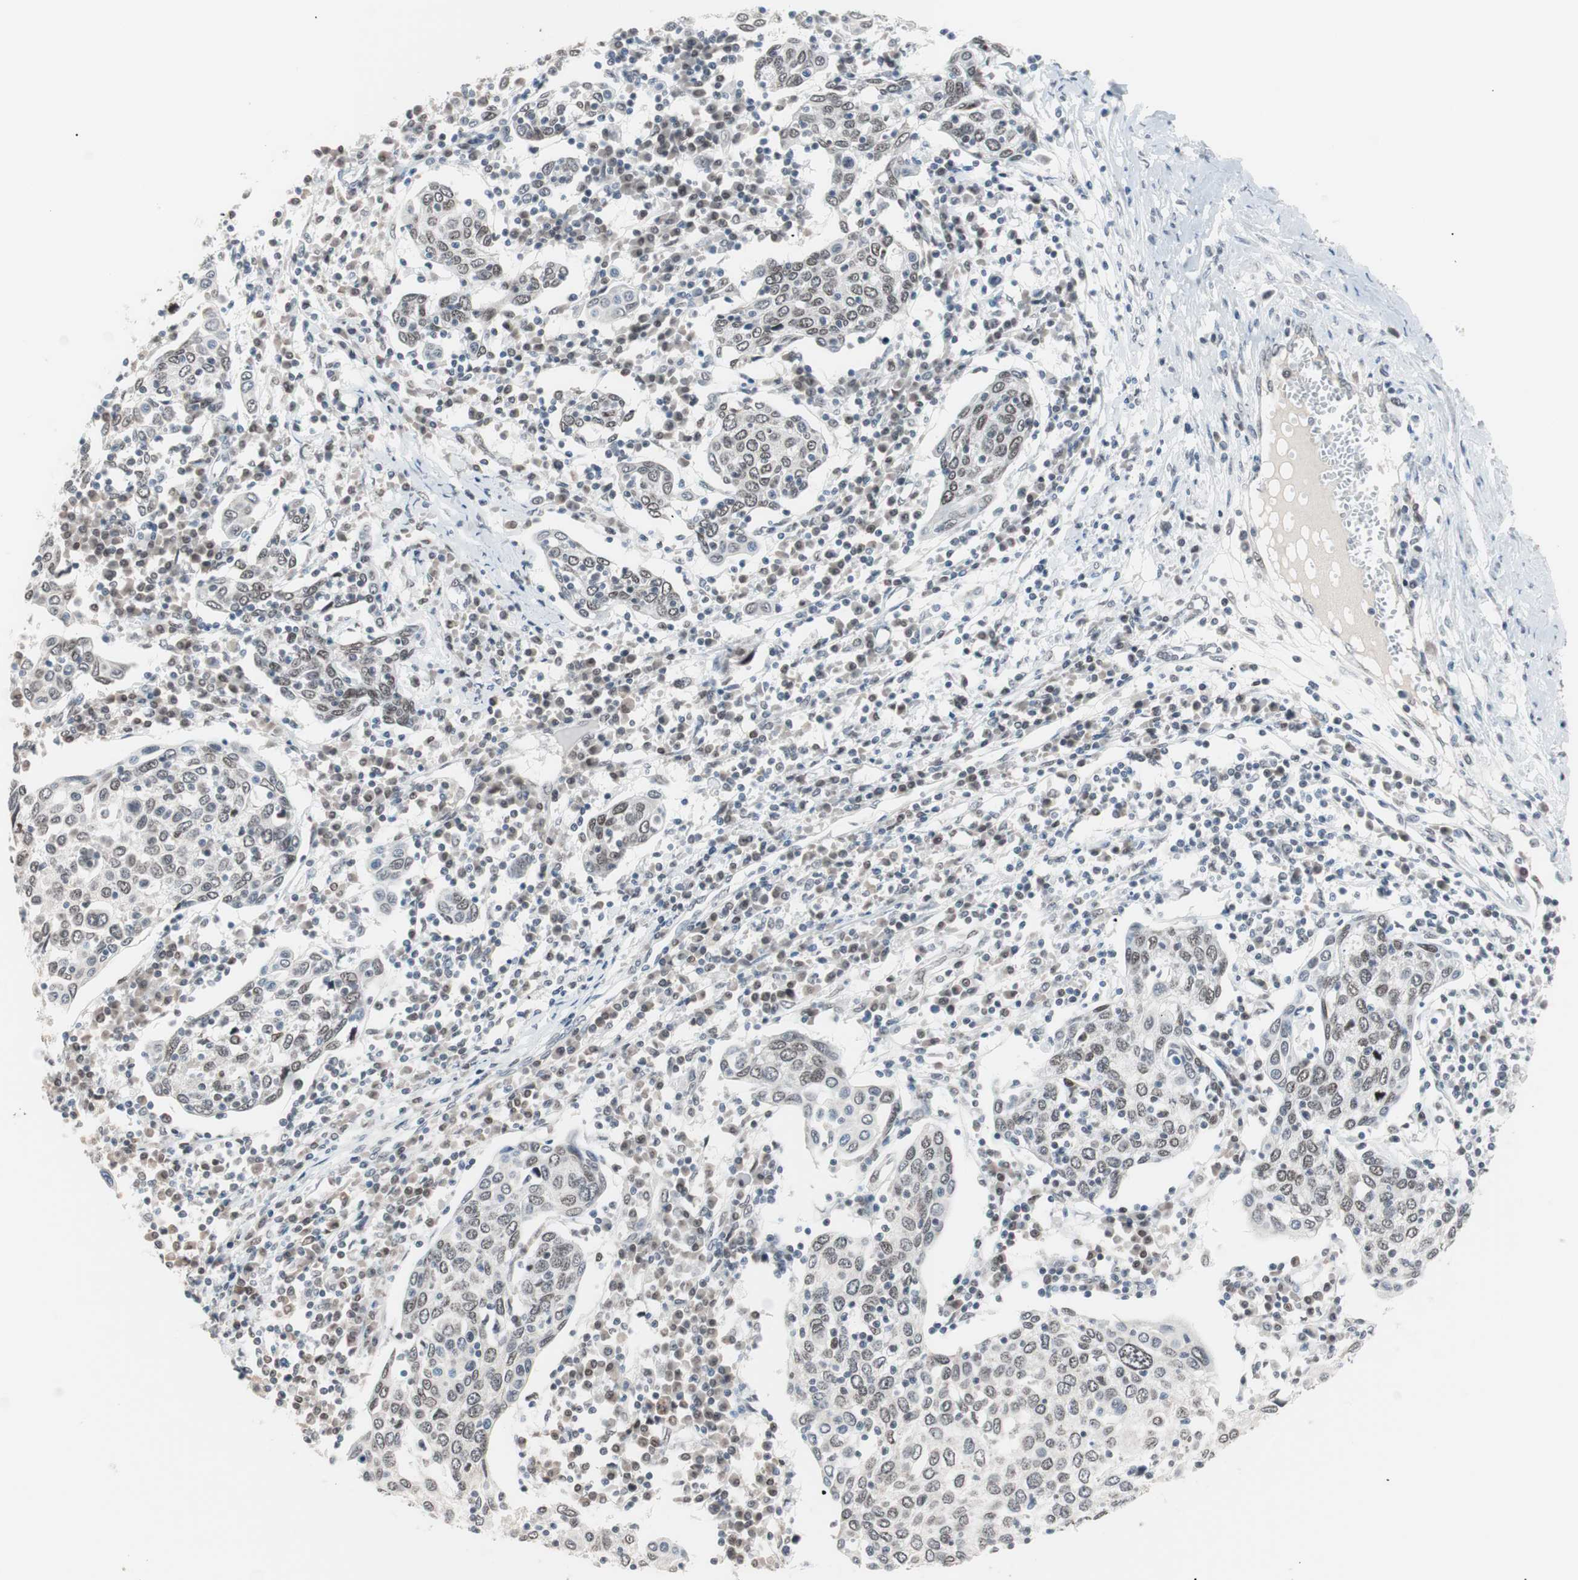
{"staining": {"intensity": "negative", "quantity": "none", "location": "none"}, "tissue": "cervical cancer", "cell_type": "Tumor cells", "image_type": "cancer", "snomed": [{"axis": "morphology", "description": "Squamous cell carcinoma, NOS"}, {"axis": "topography", "description": "Cervix"}], "caption": "A micrograph of human cervical squamous cell carcinoma is negative for staining in tumor cells.", "gene": "LIG3", "patient": {"sex": "female", "age": 40}}